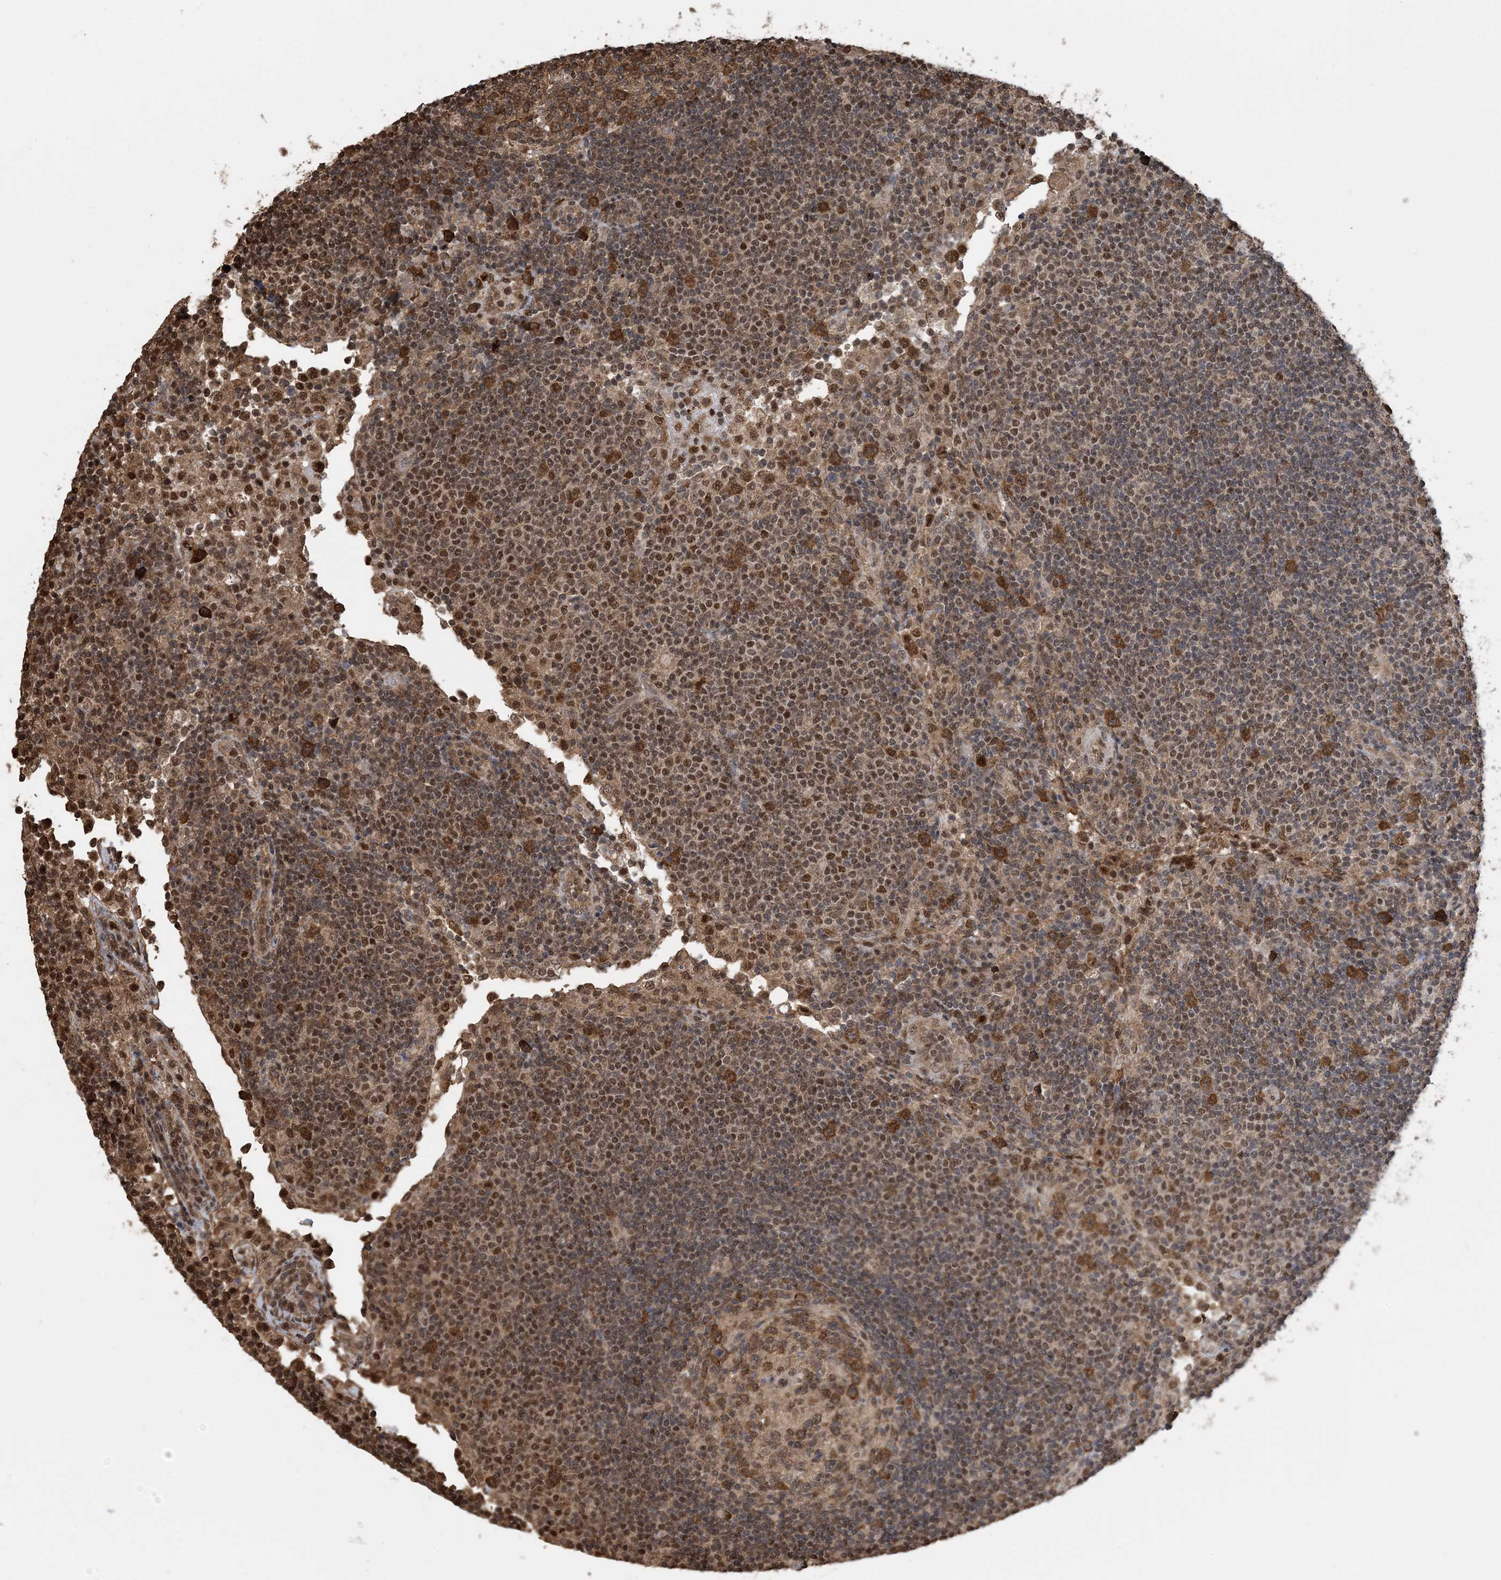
{"staining": {"intensity": "moderate", "quantity": ">75%", "location": "cytoplasmic/membranous,nuclear"}, "tissue": "lymph node", "cell_type": "Germinal center cells", "image_type": "normal", "snomed": [{"axis": "morphology", "description": "Normal tissue, NOS"}, {"axis": "topography", "description": "Lymph node"}], "caption": "The image displays staining of unremarkable lymph node, revealing moderate cytoplasmic/membranous,nuclear protein positivity (brown color) within germinal center cells.", "gene": "HSPA1A", "patient": {"sex": "female", "age": 53}}